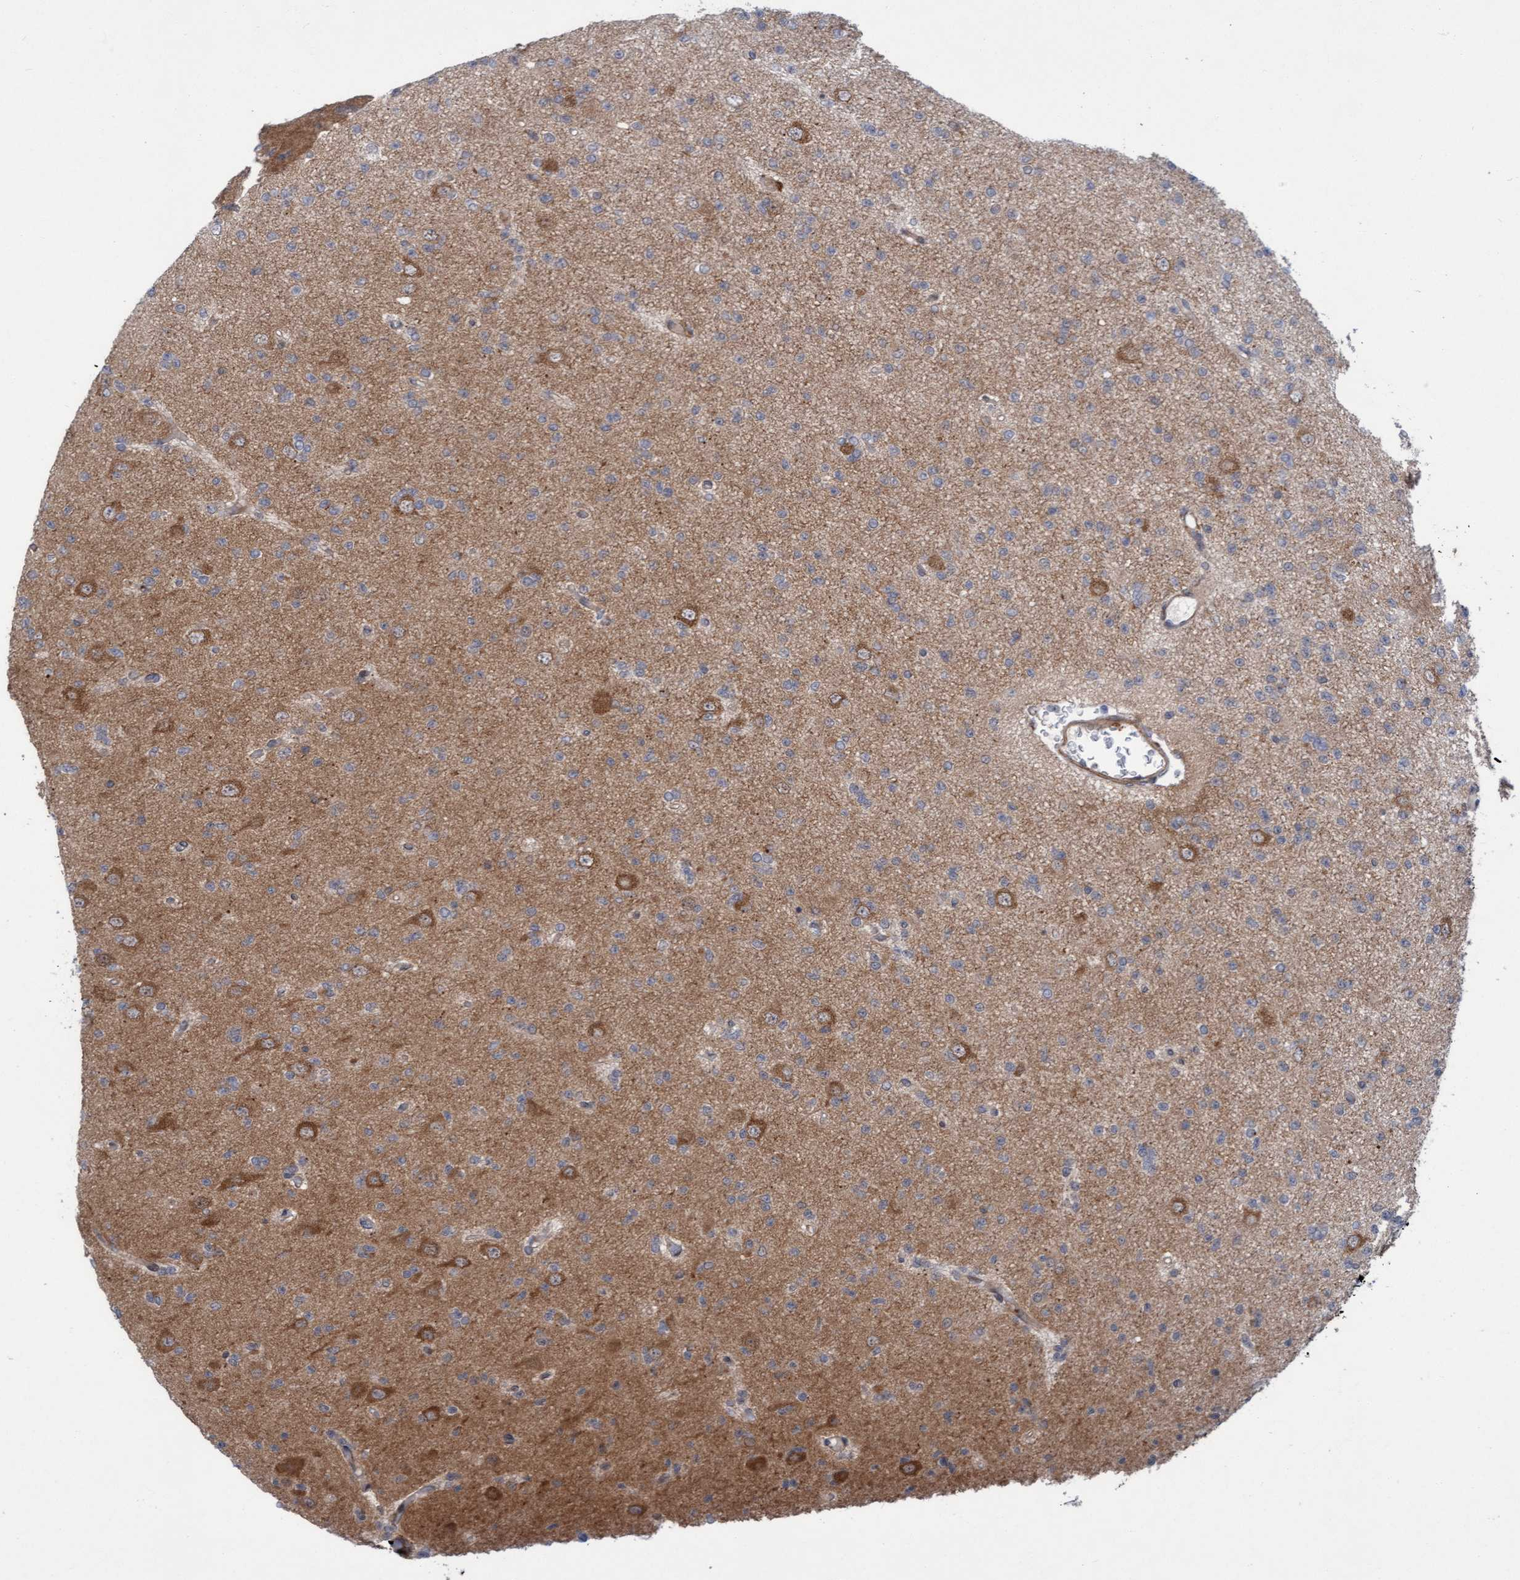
{"staining": {"intensity": "moderate", "quantity": "<25%", "location": "cytoplasmic/membranous"}, "tissue": "glioma", "cell_type": "Tumor cells", "image_type": "cancer", "snomed": [{"axis": "morphology", "description": "Glioma, malignant, Low grade"}, {"axis": "topography", "description": "Brain"}], "caption": "A micrograph showing moderate cytoplasmic/membranous expression in approximately <25% of tumor cells in glioma, as visualized by brown immunohistochemical staining.", "gene": "RAP1GAP2", "patient": {"sex": "female", "age": 22}}